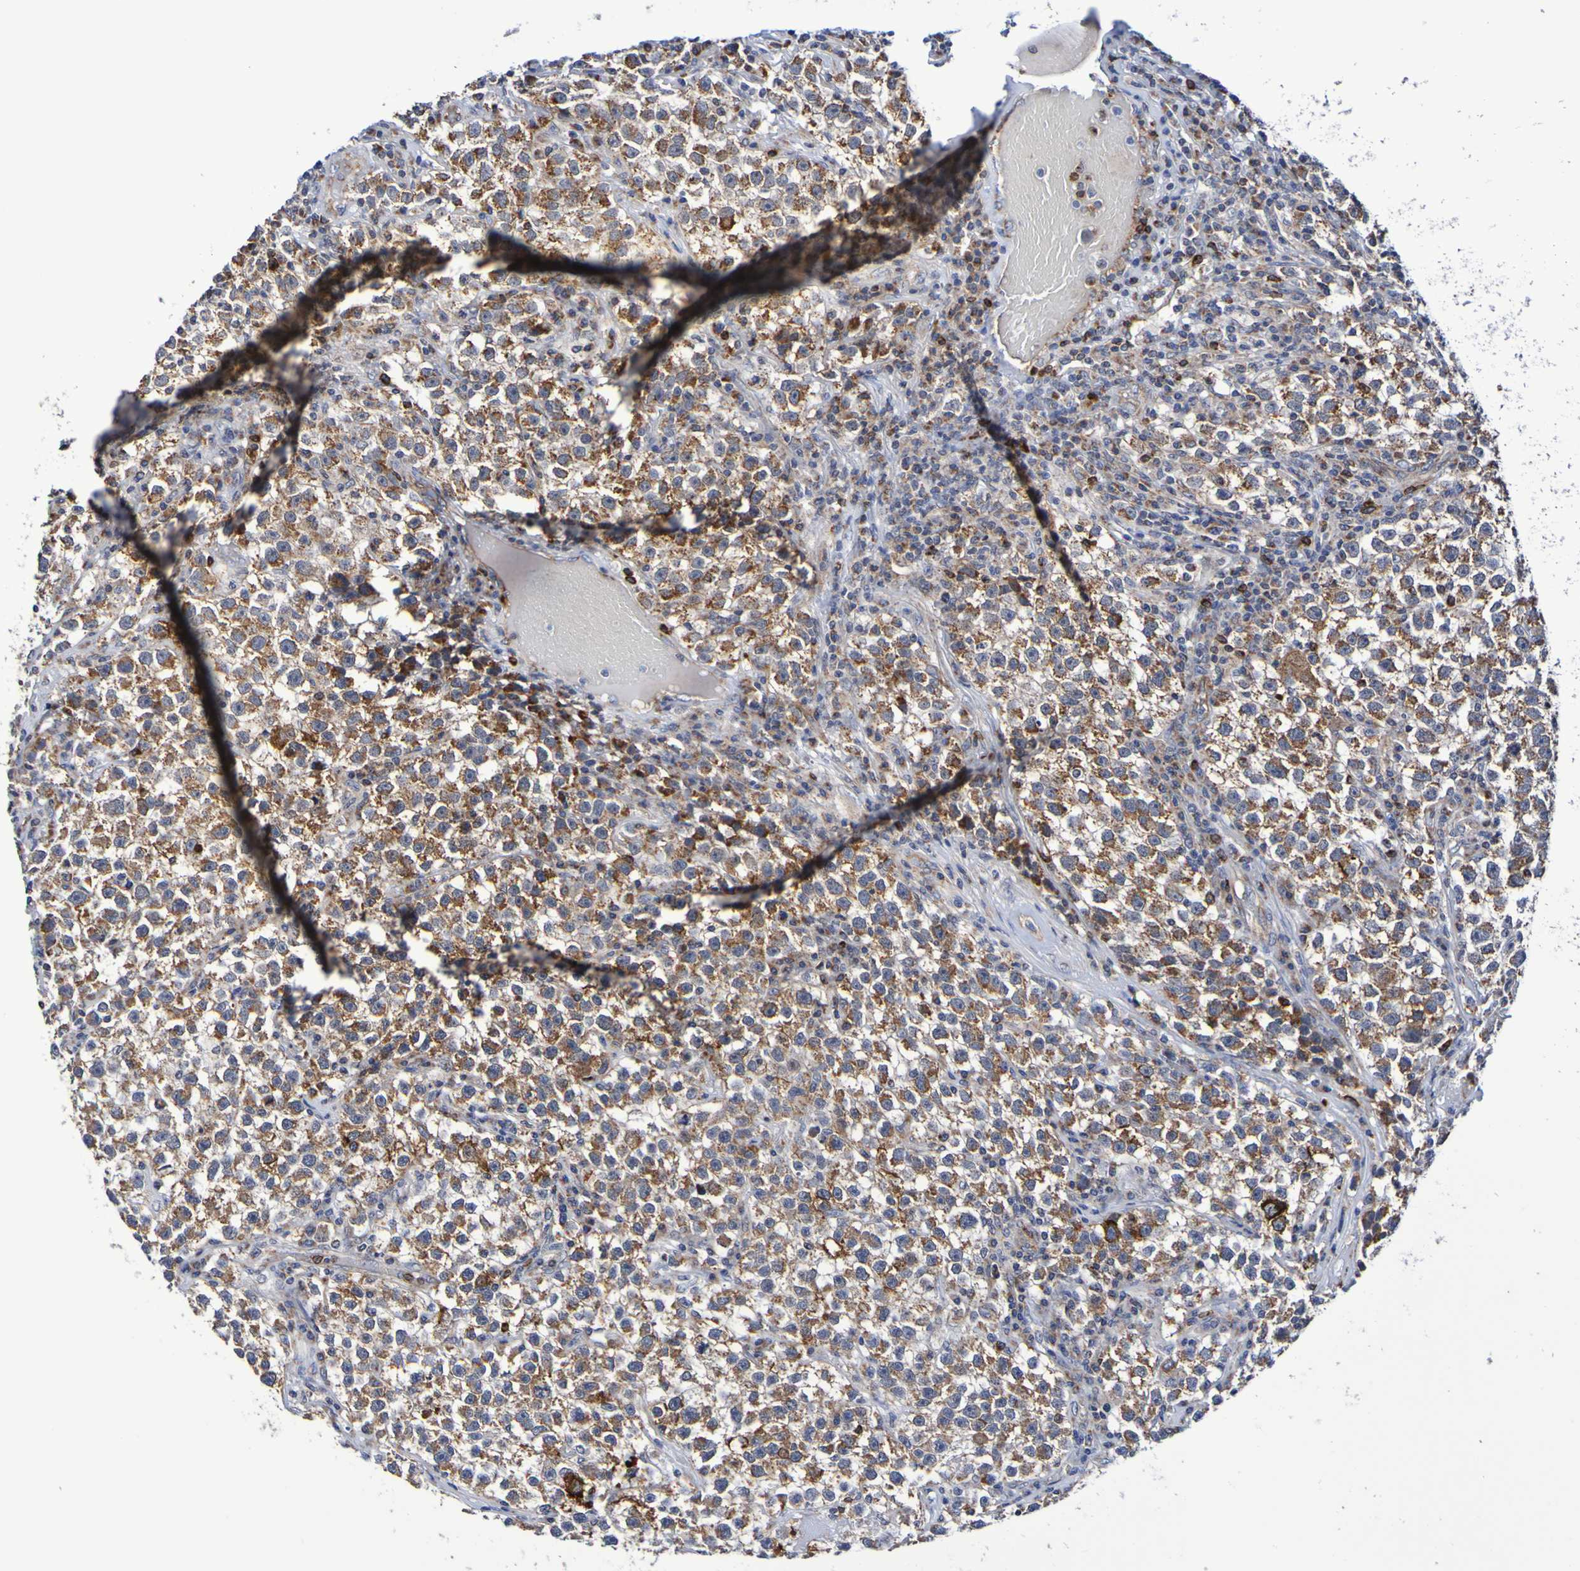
{"staining": {"intensity": "moderate", "quantity": ">75%", "location": "cytoplasmic/membranous"}, "tissue": "testis cancer", "cell_type": "Tumor cells", "image_type": "cancer", "snomed": [{"axis": "morphology", "description": "Seminoma, NOS"}, {"axis": "topography", "description": "Testis"}], "caption": "The image reveals a brown stain indicating the presence of a protein in the cytoplasmic/membranous of tumor cells in testis cancer.", "gene": "GJB1", "patient": {"sex": "male", "age": 22}}